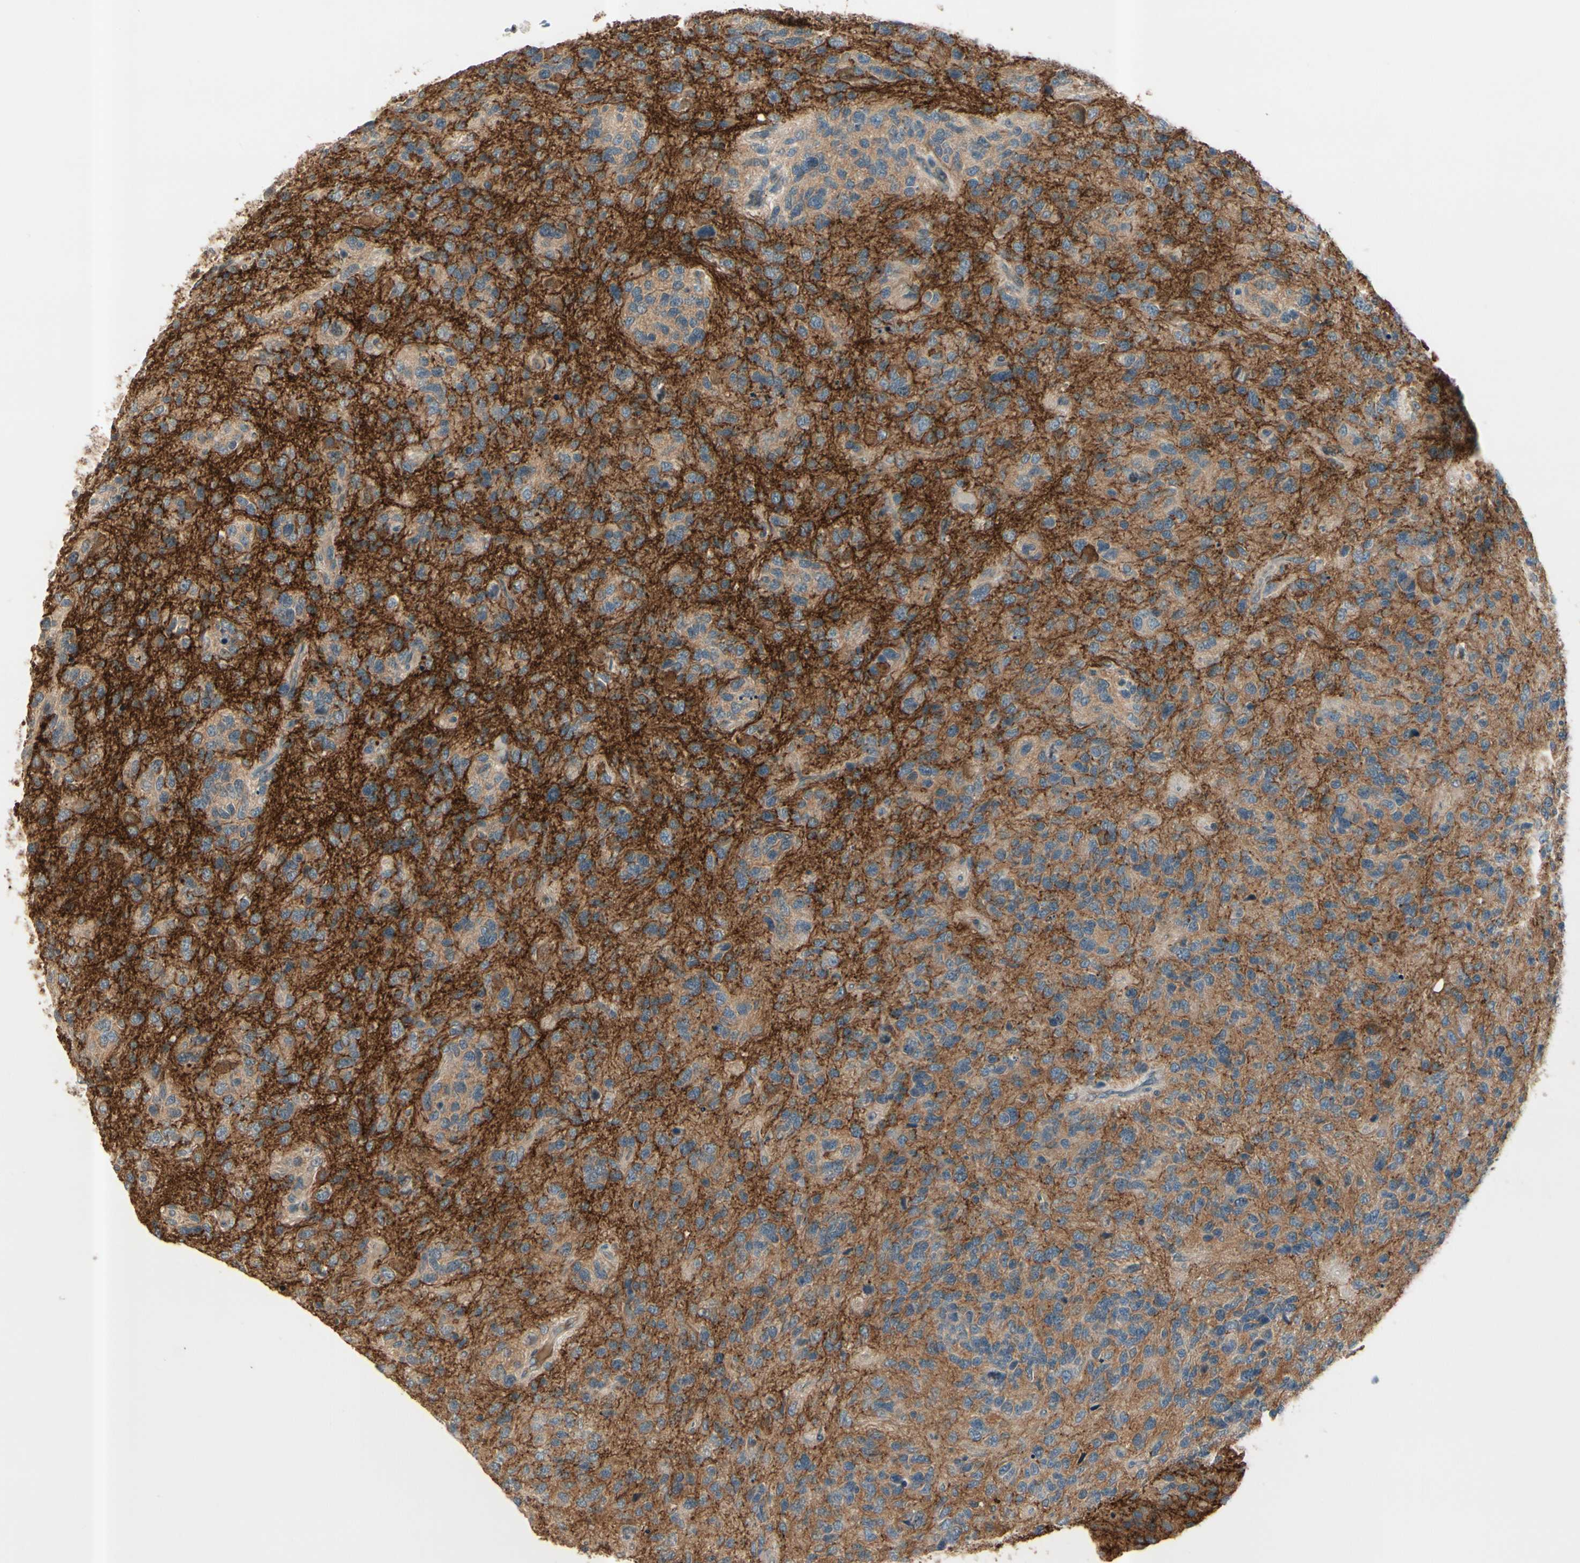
{"staining": {"intensity": "weak", "quantity": ">75%", "location": "cytoplasmic/membranous"}, "tissue": "glioma", "cell_type": "Tumor cells", "image_type": "cancer", "snomed": [{"axis": "morphology", "description": "Glioma, malignant, High grade"}, {"axis": "topography", "description": "Brain"}], "caption": "IHC (DAB (3,3'-diaminobenzidine)) staining of human malignant glioma (high-grade) shows weak cytoplasmic/membranous protein expression in about >75% of tumor cells. (Brightfield microscopy of DAB IHC at high magnification).", "gene": "ICAM5", "patient": {"sex": "female", "age": 58}}